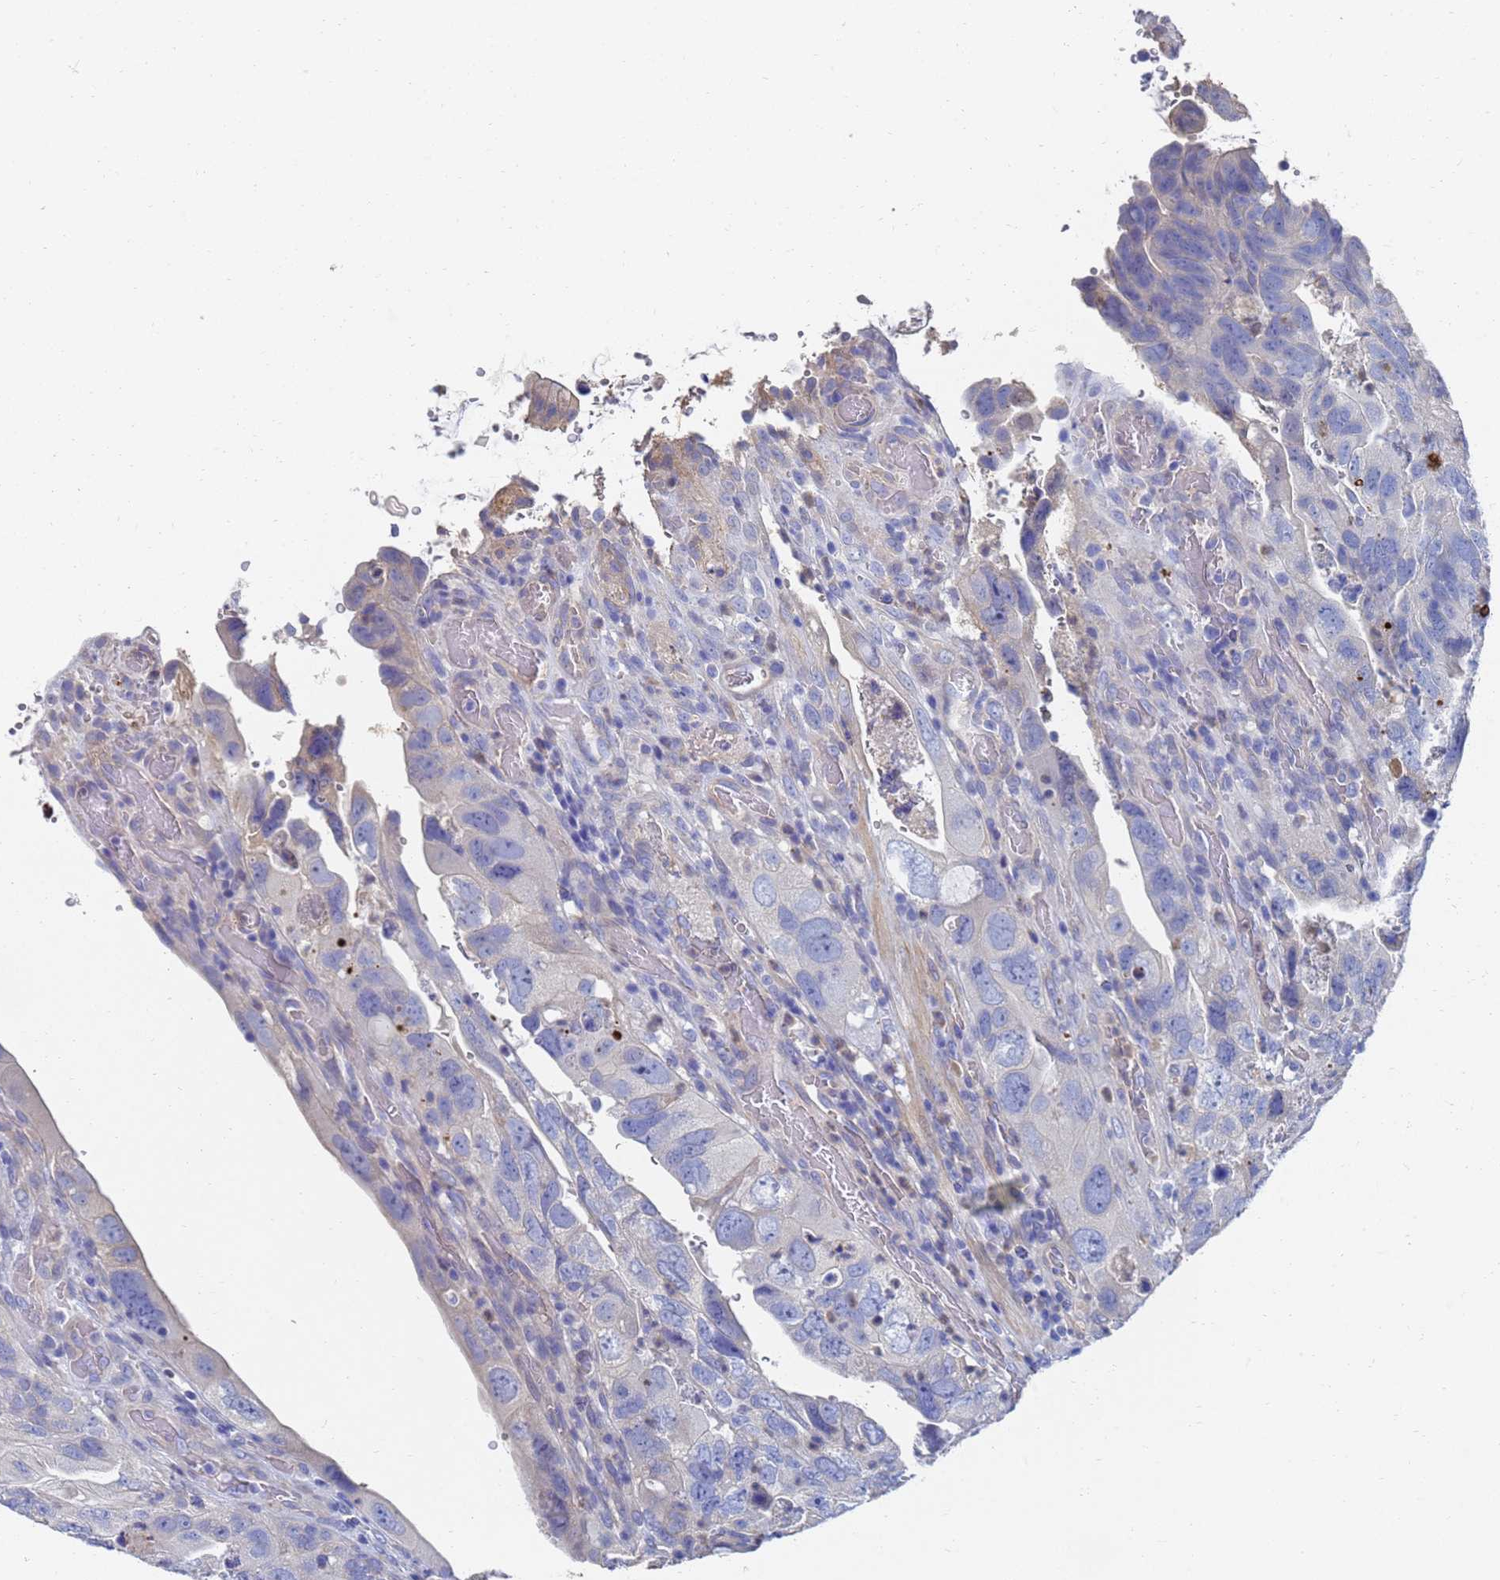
{"staining": {"intensity": "negative", "quantity": "none", "location": "none"}, "tissue": "colorectal cancer", "cell_type": "Tumor cells", "image_type": "cancer", "snomed": [{"axis": "morphology", "description": "Adenocarcinoma, NOS"}, {"axis": "topography", "description": "Rectum"}], "caption": "High power microscopy histopathology image of an immunohistochemistry (IHC) micrograph of adenocarcinoma (colorectal), revealing no significant staining in tumor cells. The staining was performed using DAB (3,3'-diaminobenzidine) to visualize the protein expression in brown, while the nuclei were stained in blue with hematoxylin (Magnification: 20x).", "gene": "LBX2", "patient": {"sex": "male", "age": 63}}